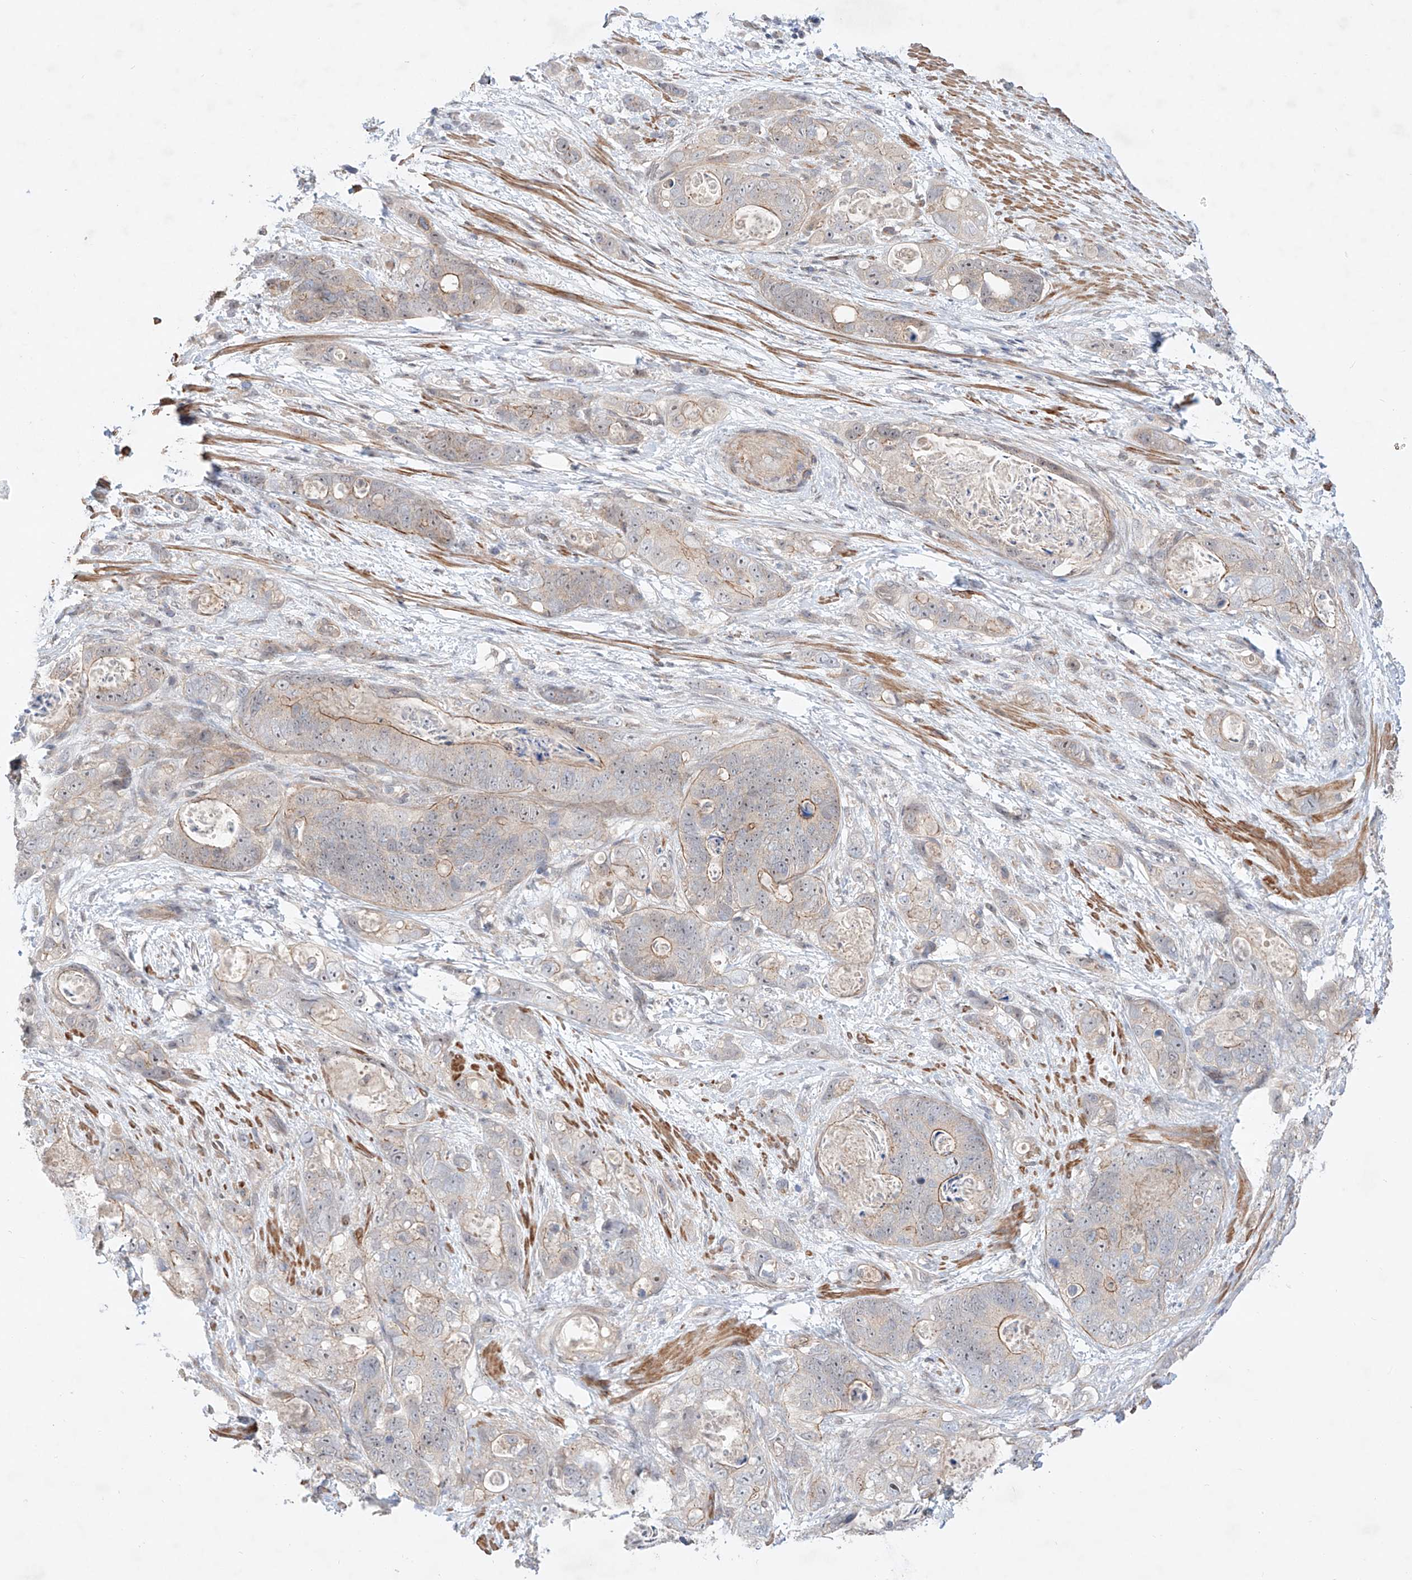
{"staining": {"intensity": "weak", "quantity": "<25%", "location": "cytoplasmic/membranous"}, "tissue": "stomach cancer", "cell_type": "Tumor cells", "image_type": "cancer", "snomed": [{"axis": "morphology", "description": "Normal tissue, NOS"}, {"axis": "morphology", "description": "Adenocarcinoma, NOS"}, {"axis": "topography", "description": "Stomach"}], "caption": "Immunohistochemical staining of human adenocarcinoma (stomach) displays no significant expression in tumor cells.", "gene": "TSR2", "patient": {"sex": "female", "age": 89}}